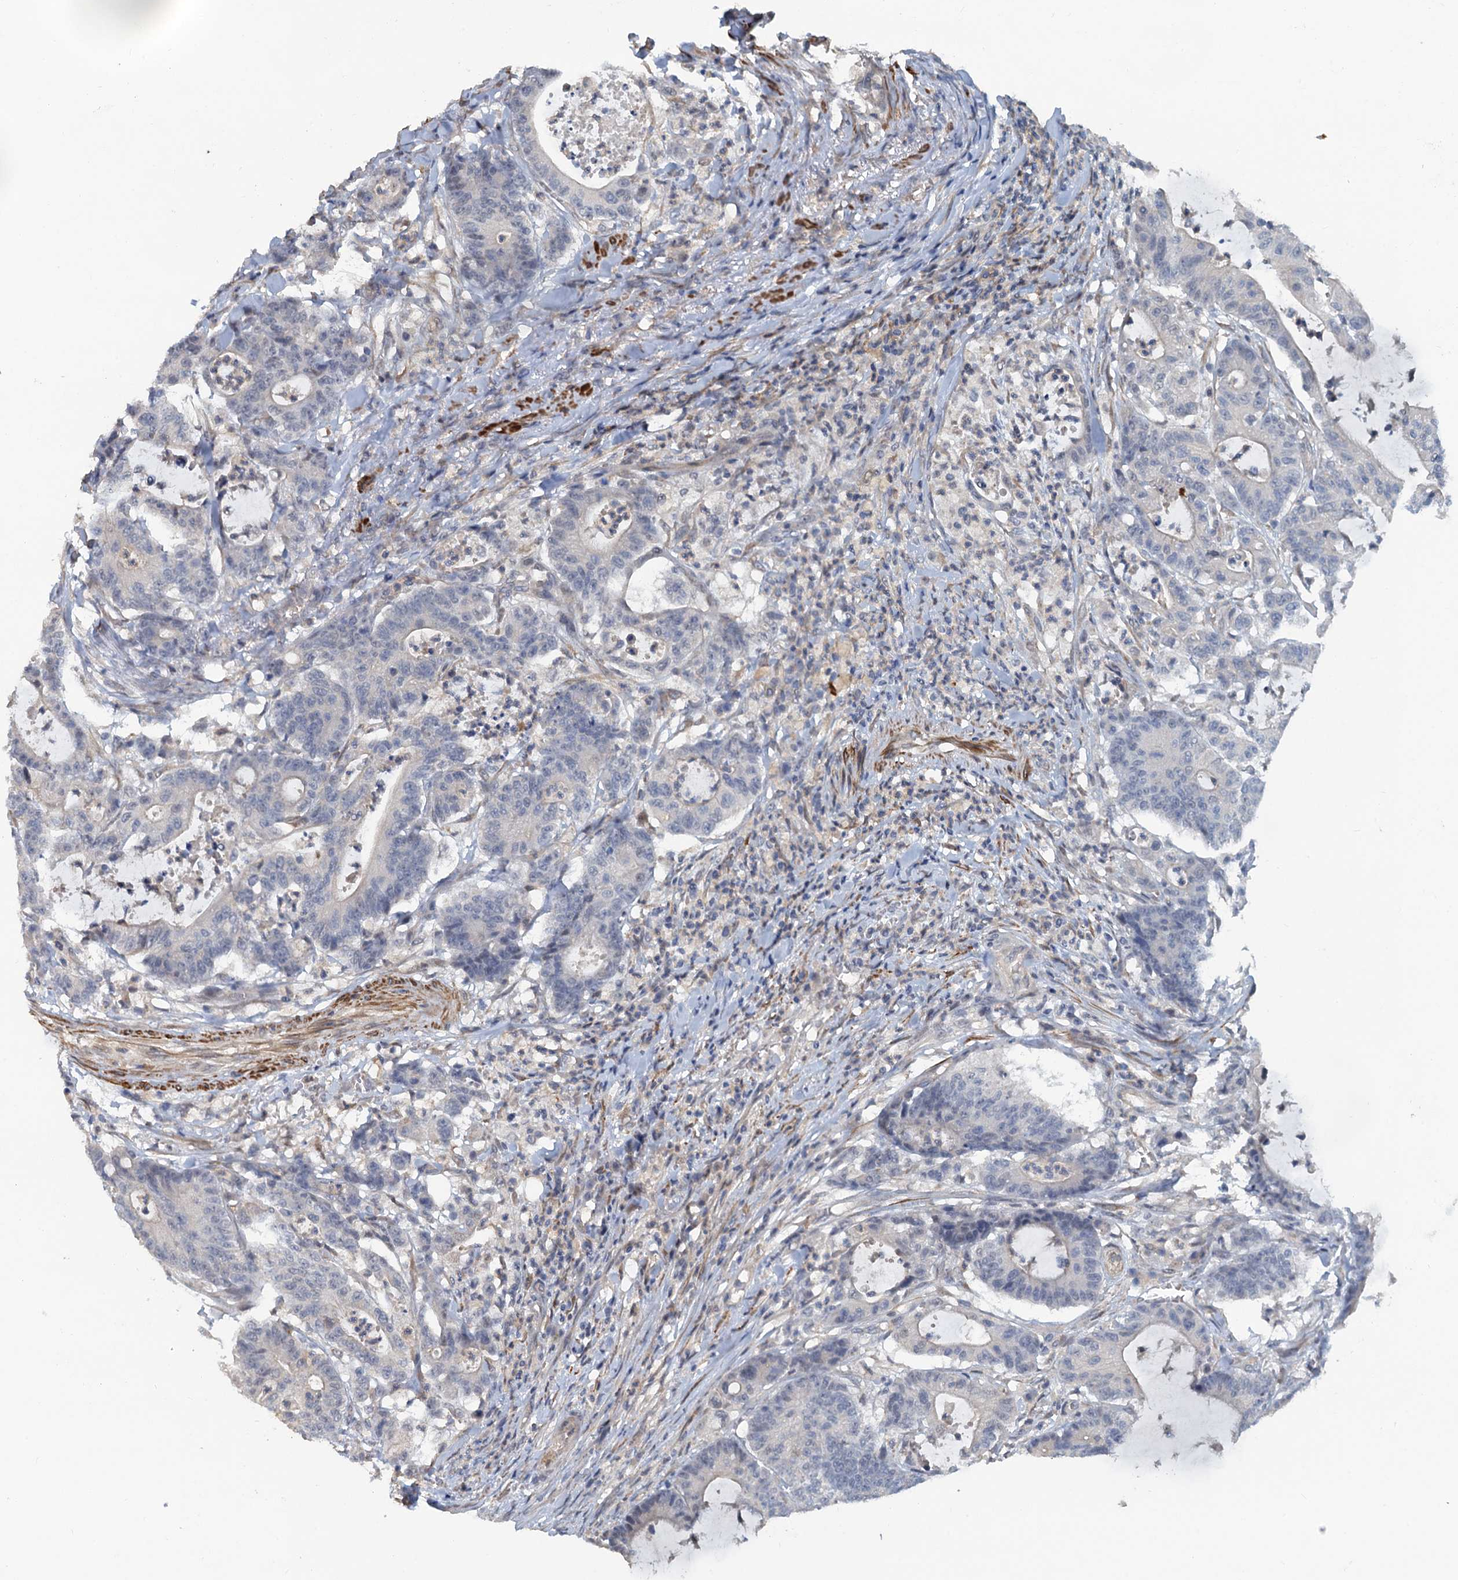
{"staining": {"intensity": "negative", "quantity": "none", "location": "none"}, "tissue": "colorectal cancer", "cell_type": "Tumor cells", "image_type": "cancer", "snomed": [{"axis": "morphology", "description": "Adenocarcinoma, NOS"}, {"axis": "topography", "description": "Colon"}], "caption": "Immunohistochemical staining of human colorectal adenocarcinoma demonstrates no significant expression in tumor cells.", "gene": "MYO16", "patient": {"sex": "female", "age": 84}}